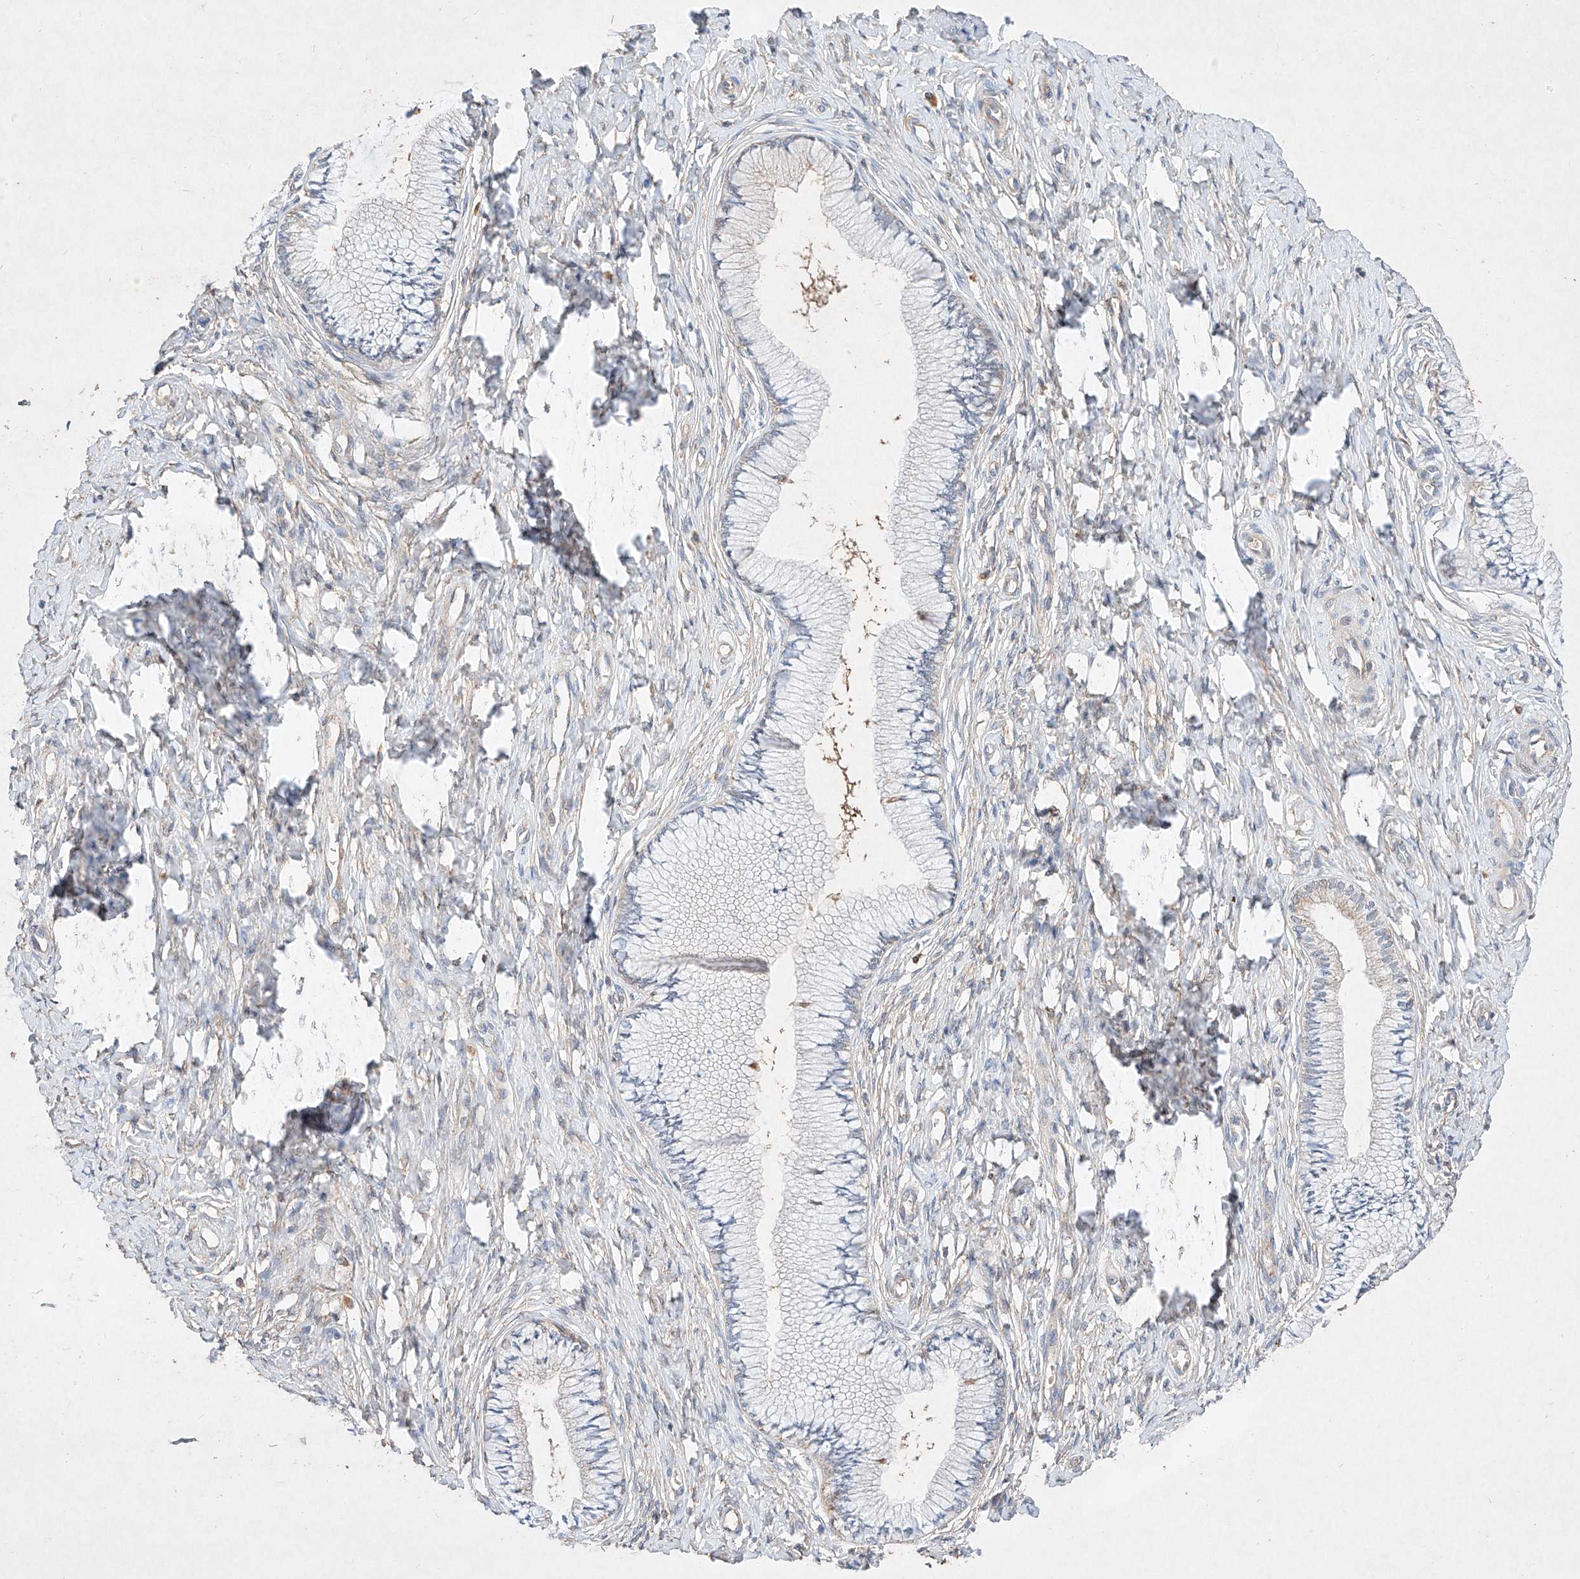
{"staining": {"intensity": "negative", "quantity": "none", "location": "none"}, "tissue": "cervix", "cell_type": "Glandular cells", "image_type": "normal", "snomed": [{"axis": "morphology", "description": "Normal tissue, NOS"}, {"axis": "topography", "description": "Cervix"}], "caption": "This image is of normal cervix stained with immunohistochemistry to label a protein in brown with the nuclei are counter-stained blue. There is no expression in glandular cells.", "gene": "C6orf62", "patient": {"sex": "female", "age": 36}}